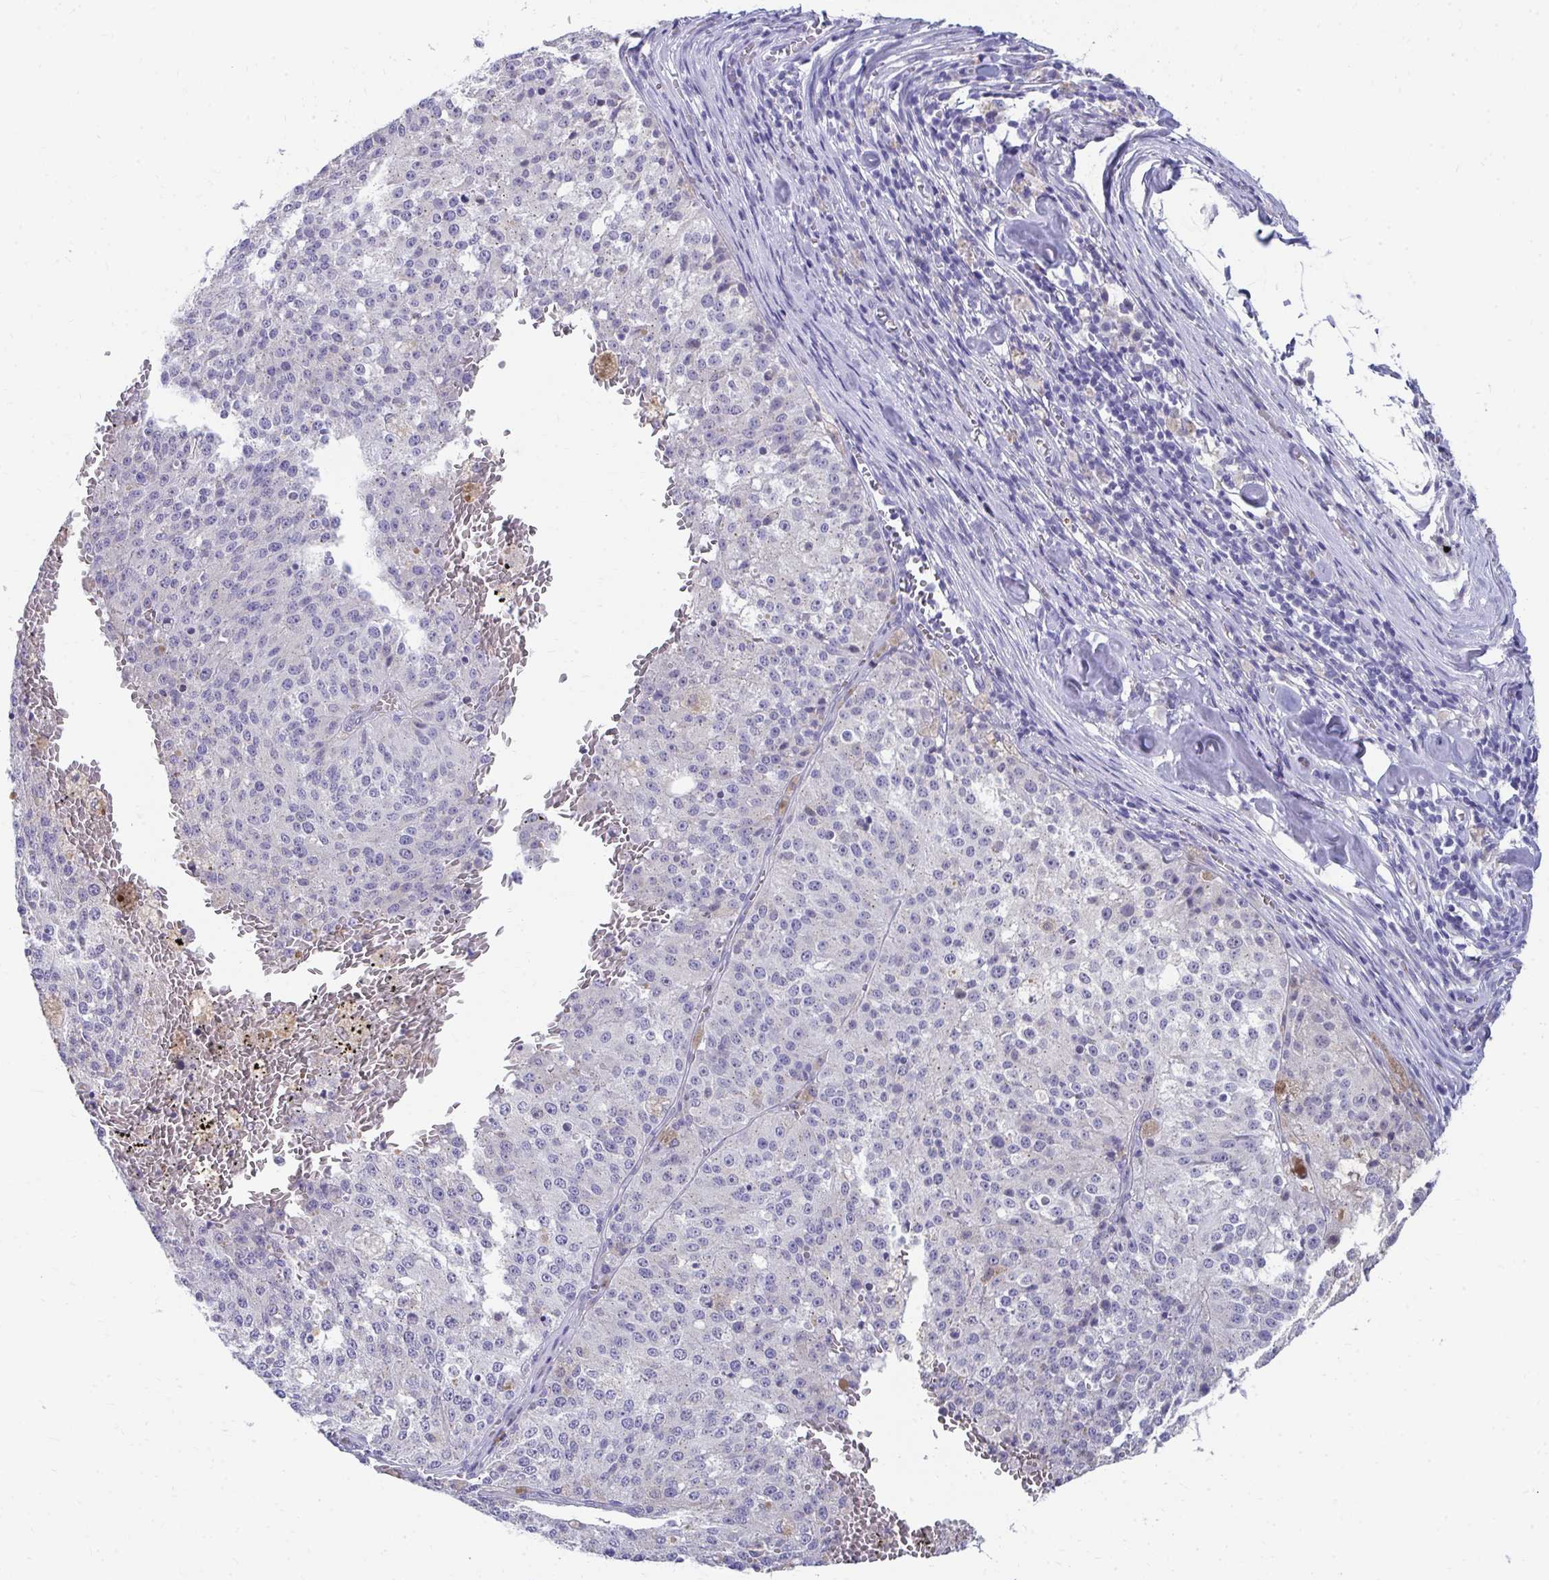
{"staining": {"intensity": "negative", "quantity": "none", "location": "none"}, "tissue": "melanoma", "cell_type": "Tumor cells", "image_type": "cancer", "snomed": [{"axis": "morphology", "description": "Malignant melanoma, Metastatic site"}, {"axis": "topography", "description": "Lymph node"}], "caption": "Protein analysis of melanoma exhibits no significant positivity in tumor cells. (Immunohistochemistry, brightfield microscopy, high magnification).", "gene": "TMPRSS2", "patient": {"sex": "female", "age": 64}}